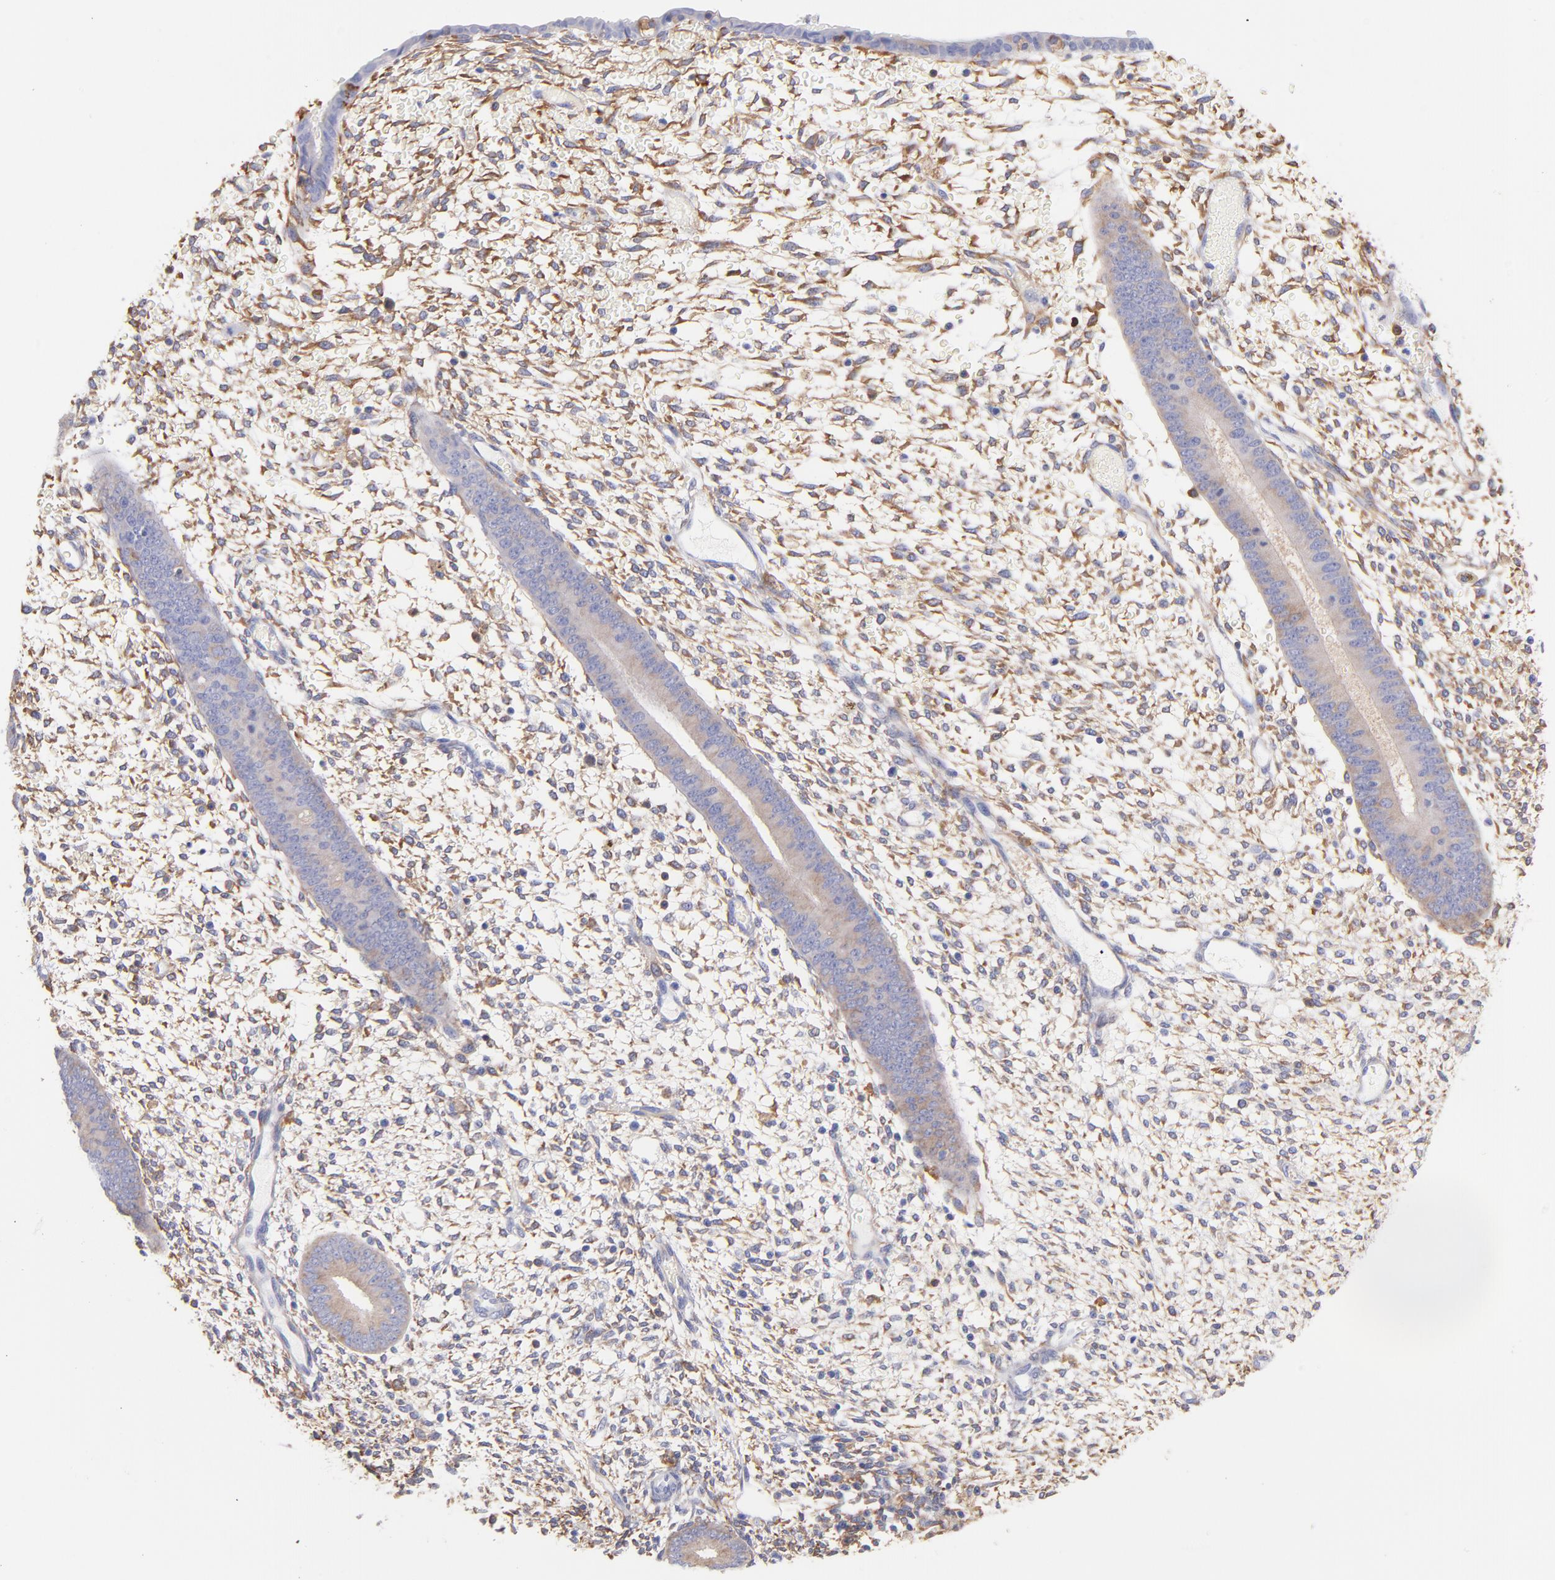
{"staining": {"intensity": "moderate", "quantity": ">75%", "location": "cytoplasmic/membranous"}, "tissue": "endometrium", "cell_type": "Cells in endometrial stroma", "image_type": "normal", "snomed": [{"axis": "morphology", "description": "Normal tissue, NOS"}, {"axis": "topography", "description": "Endometrium"}], "caption": "Endometrium stained for a protein (brown) reveals moderate cytoplasmic/membranous positive staining in approximately >75% of cells in endometrial stroma.", "gene": "PRKCA", "patient": {"sex": "female", "age": 42}}